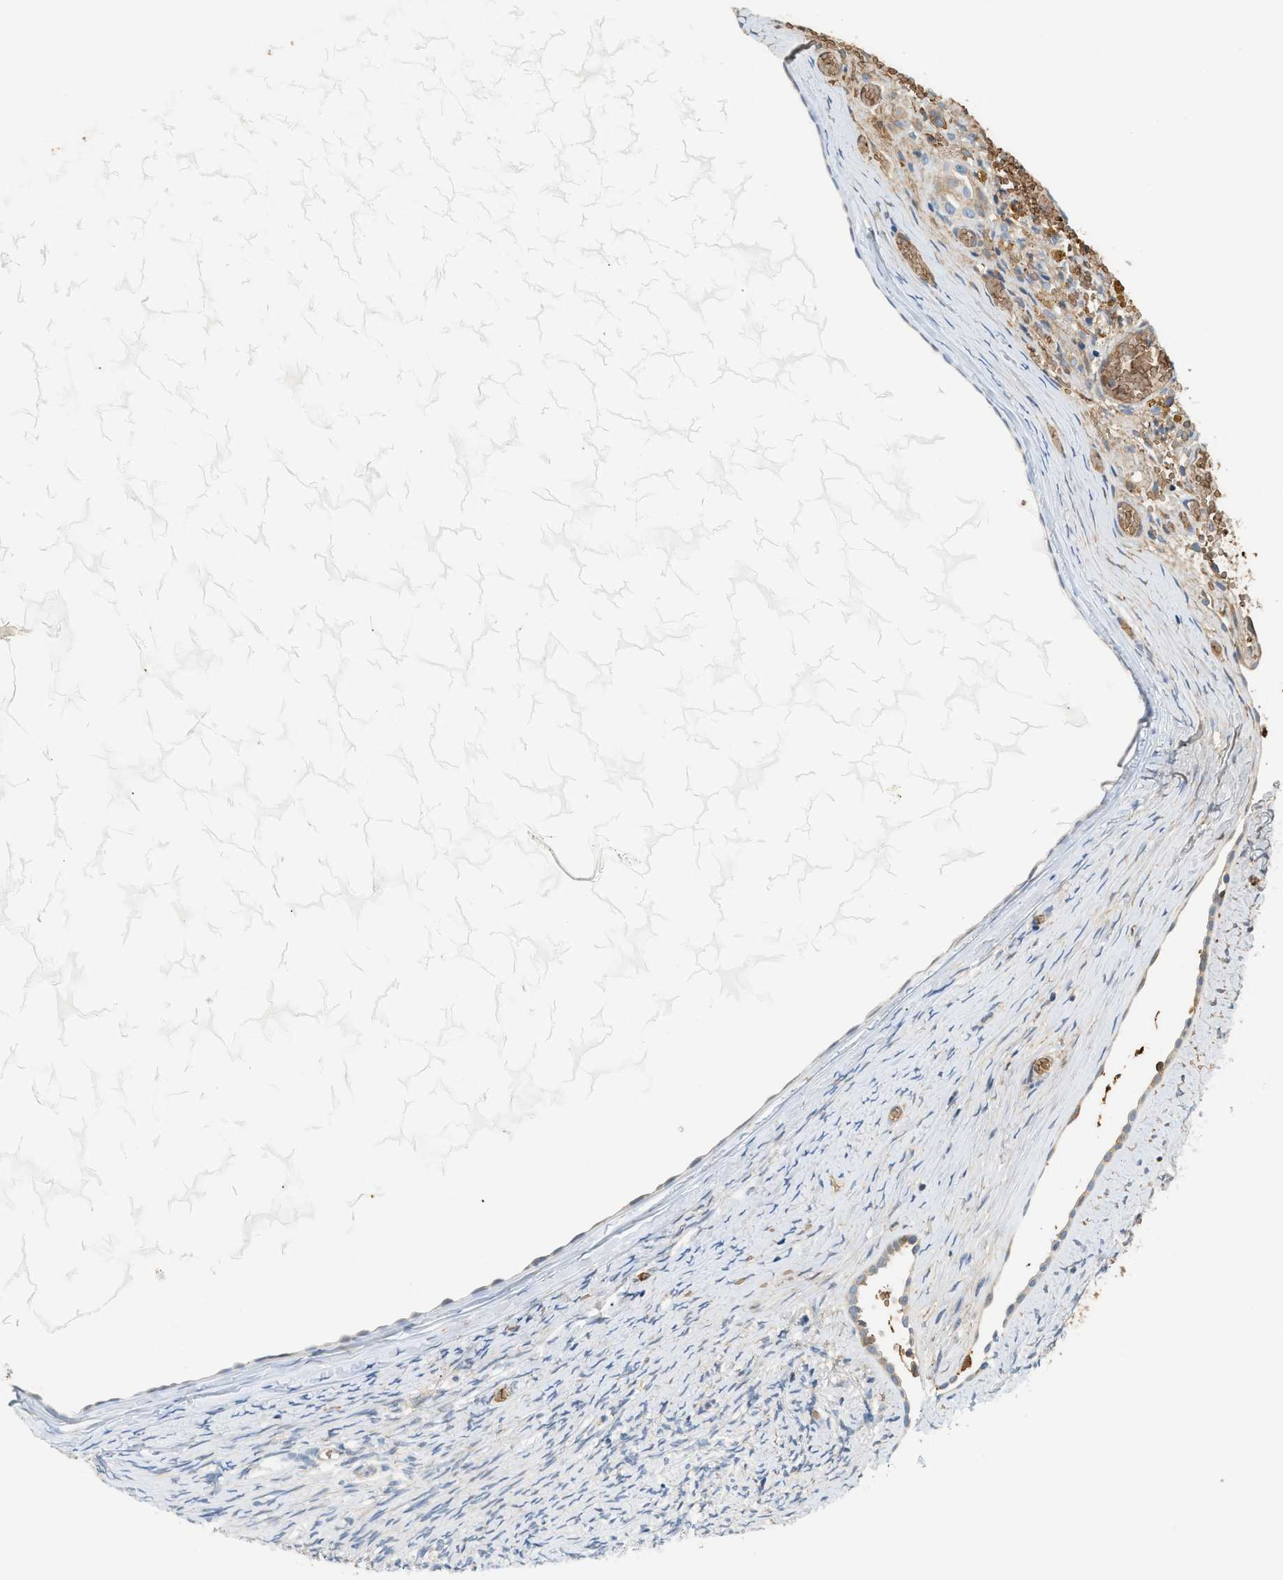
{"staining": {"intensity": "negative", "quantity": "none", "location": "none"}, "tissue": "ovary", "cell_type": "Ovarian stroma cells", "image_type": "normal", "snomed": [{"axis": "morphology", "description": "Normal tissue, NOS"}, {"axis": "topography", "description": "Ovary"}], "caption": "This image is of unremarkable ovary stained with immunohistochemistry to label a protein in brown with the nuclei are counter-stained blue. There is no expression in ovarian stroma cells. Brightfield microscopy of IHC stained with DAB (brown) and hematoxylin (blue), captured at high magnification.", "gene": "CYTH2", "patient": {"sex": "female", "age": 33}}